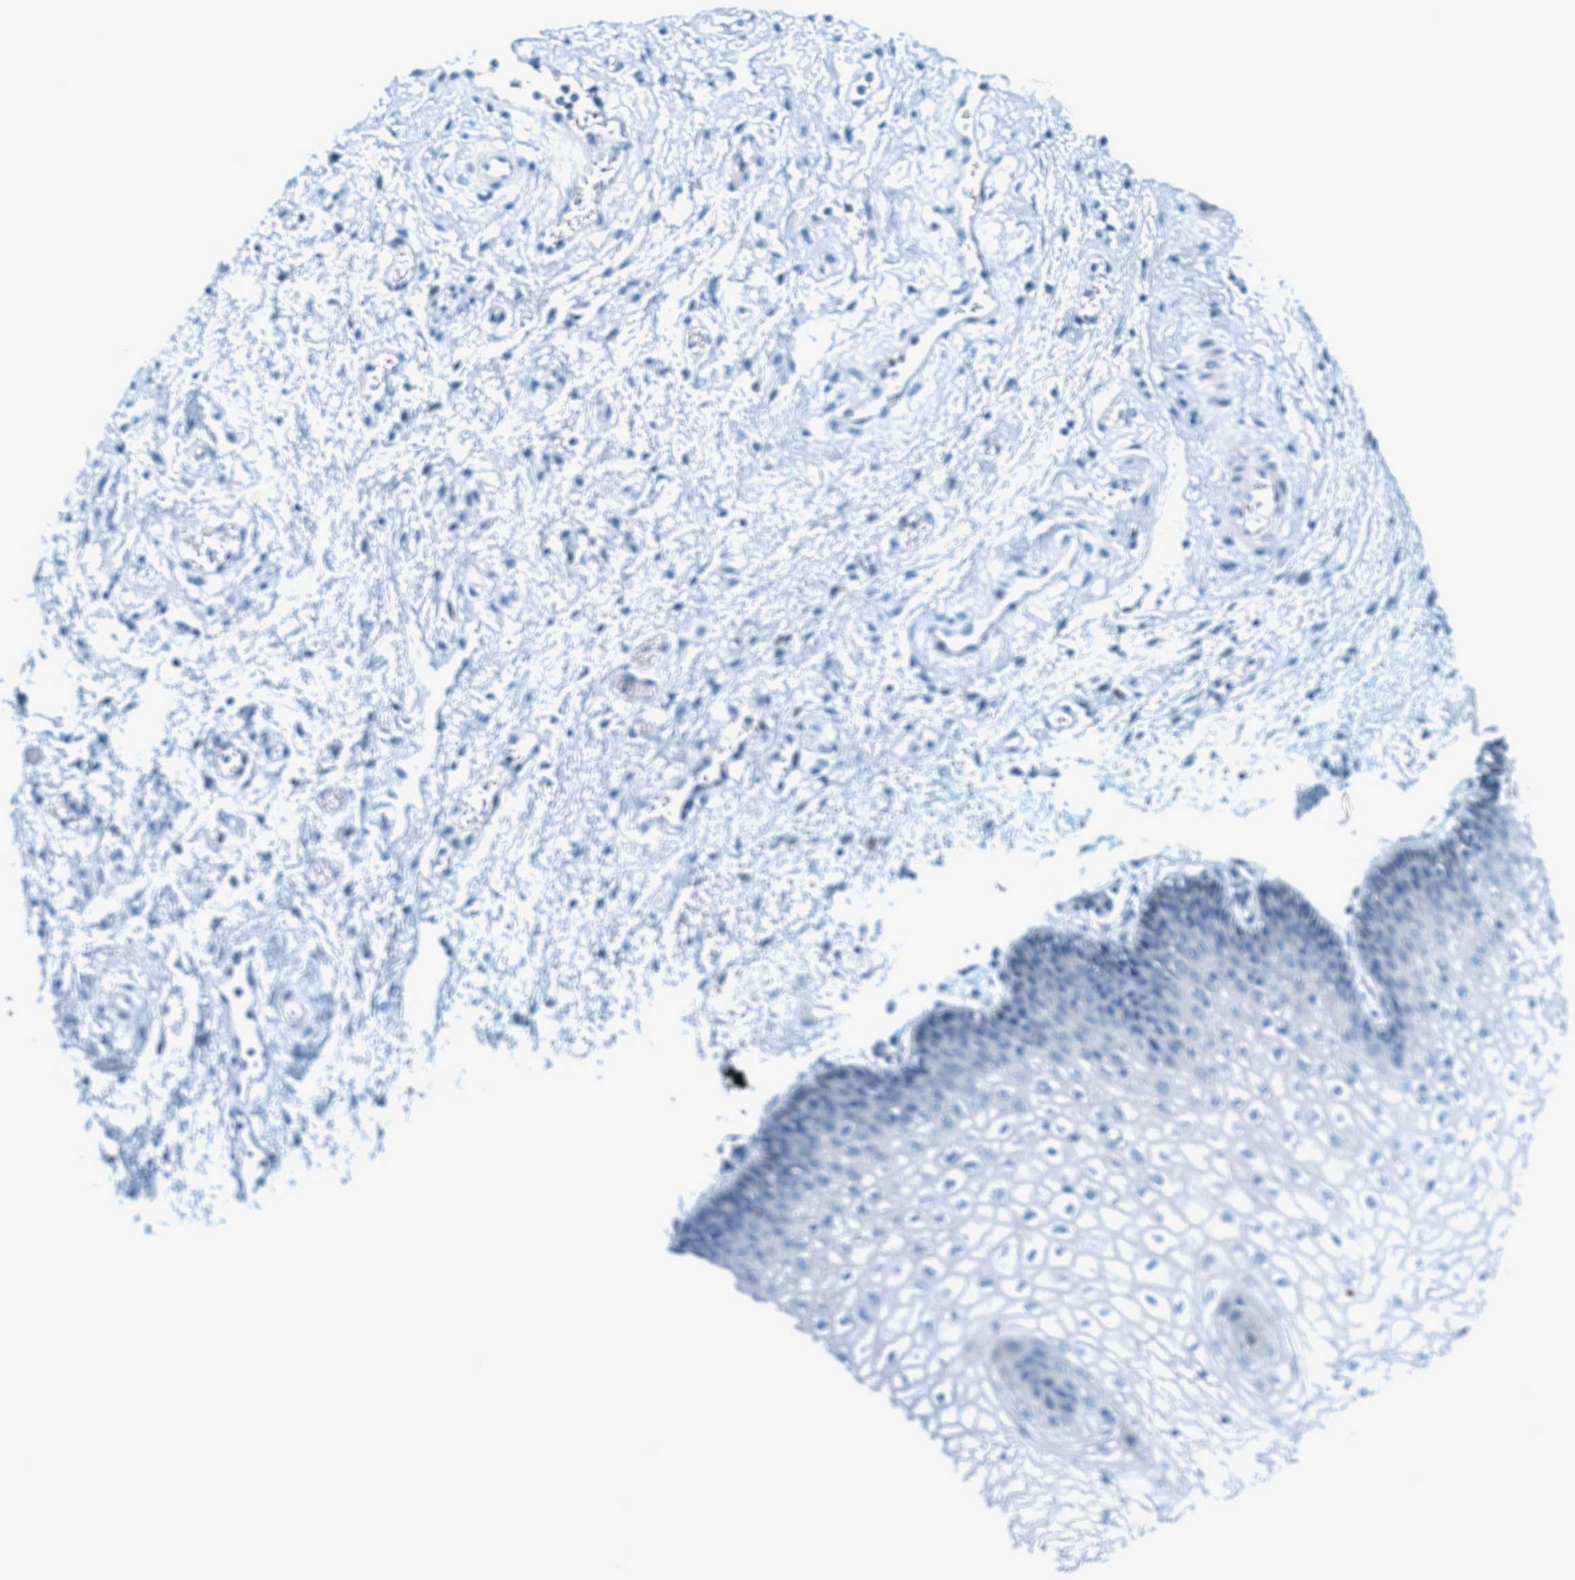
{"staining": {"intensity": "negative", "quantity": "none", "location": "none"}, "tissue": "vagina", "cell_type": "Squamous epithelial cells", "image_type": "normal", "snomed": [{"axis": "morphology", "description": "Normal tissue, NOS"}, {"axis": "topography", "description": "Vagina"}], "caption": "Squamous epithelial cells show no significant protein expression in benign vagina. (Stains: DAB (3,3'-diaminobenzidine) IHC with hematoxylin counter stain, Microscopy: brightfield microscopy at high magnification).", "gene": "CYP4X1", "patient": {"sex": "female", "age": 34}}